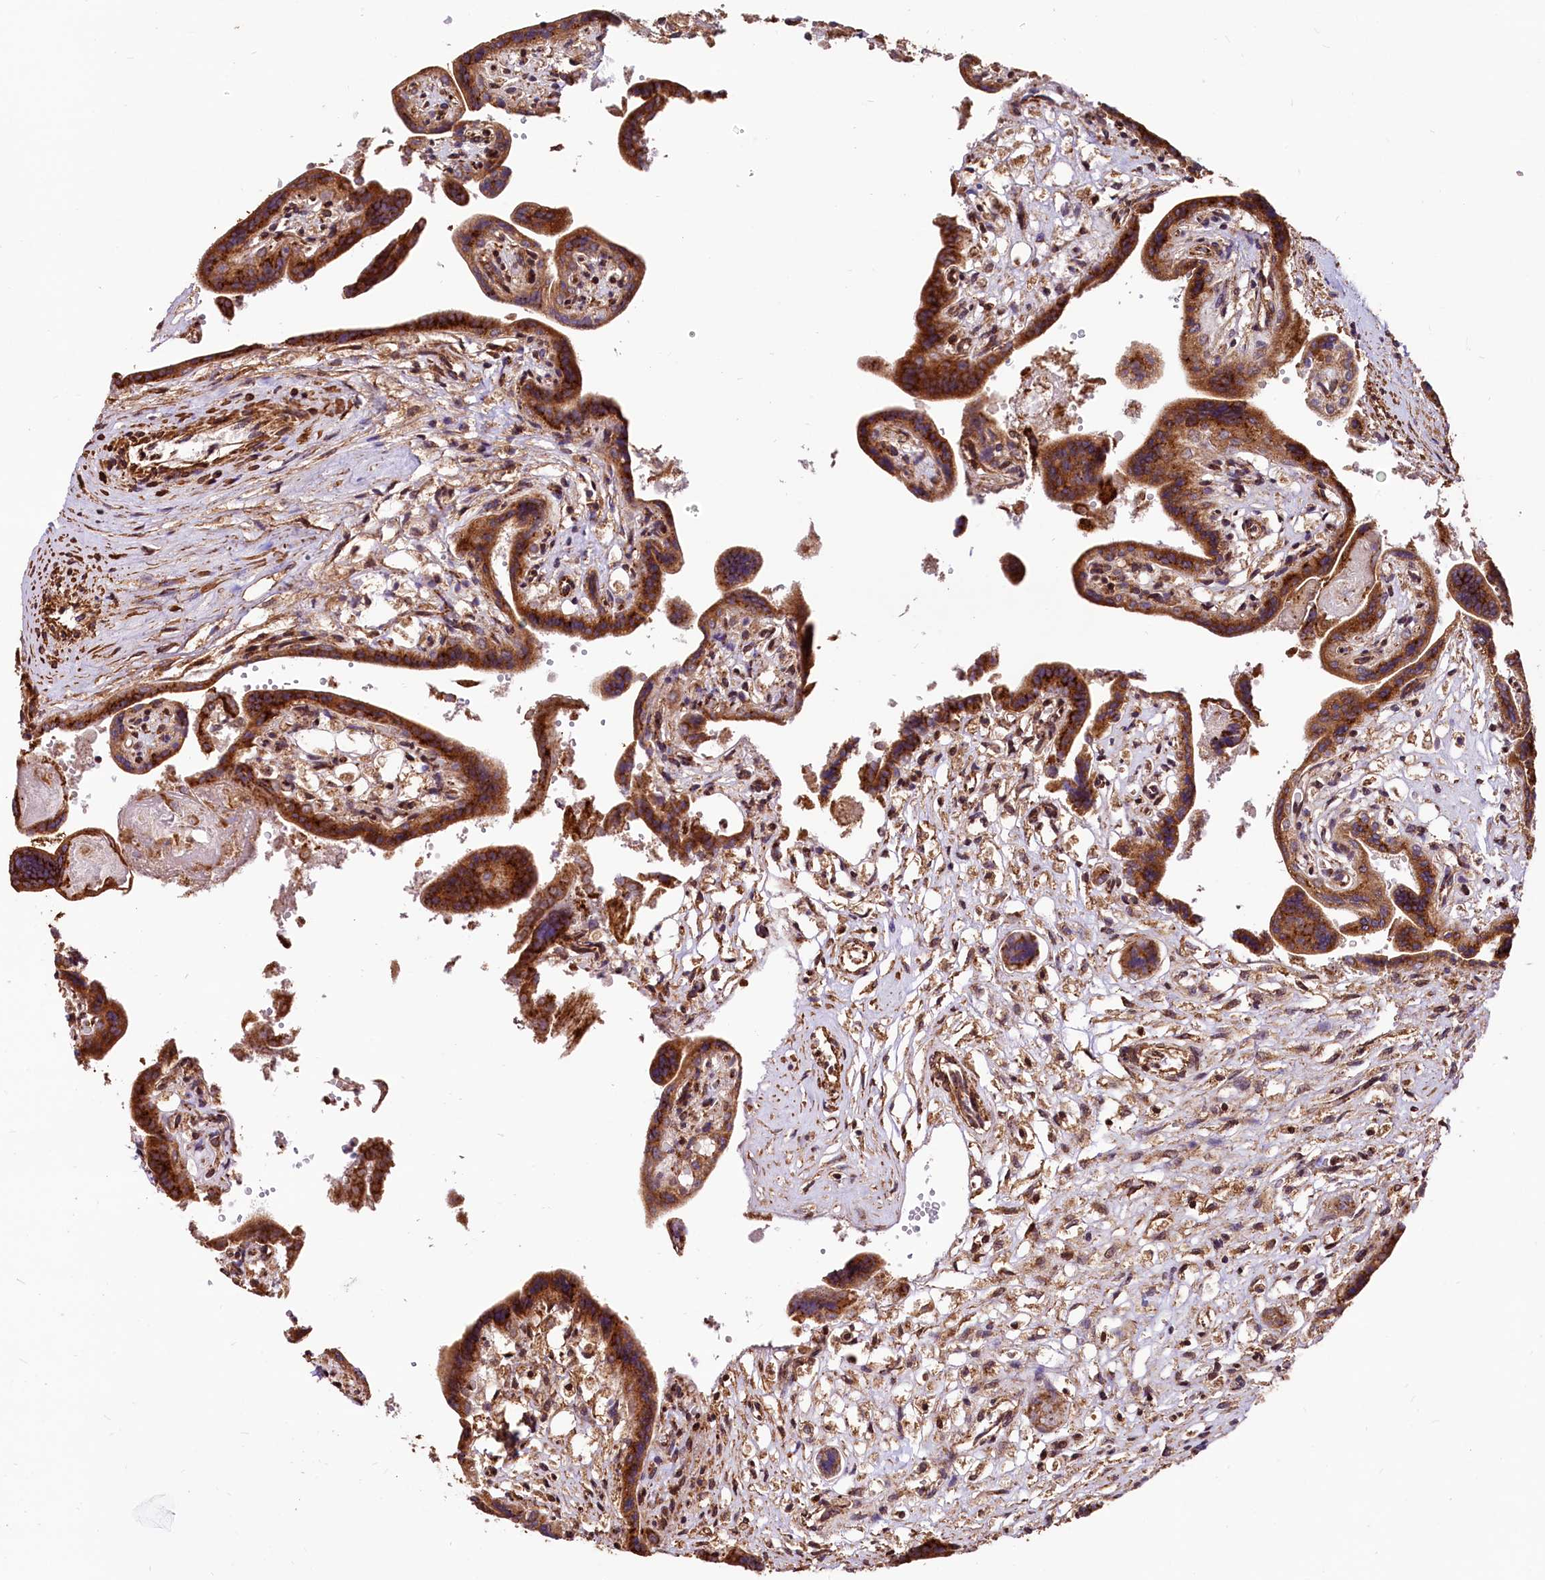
{"staining": {"intensity": "strong", "quantity": ">75%", "location": "cytoplasmic/membranous,nuclear"}, "tissue": "placenta", "cell_type": "Trophoblastic cells", "image_type": "normal", "snomed": [{"axis": "morphology", "description": "Normal tissue, NOS"}, {"axis": "topography", "description": "Placenta"}], "caption": "Immunohistochemistry image of benign placenta: human placenta stained using IHC demonstrates high levels of strong protein expression localized specifically in the cytoplasmic/membranous,nuclear of trophoblastic cells, appearing as a cytoplasmic/membranous,nuclear brown color.", "gene": "PDS5B", "patient": {"sex": "female", "age": 37}}